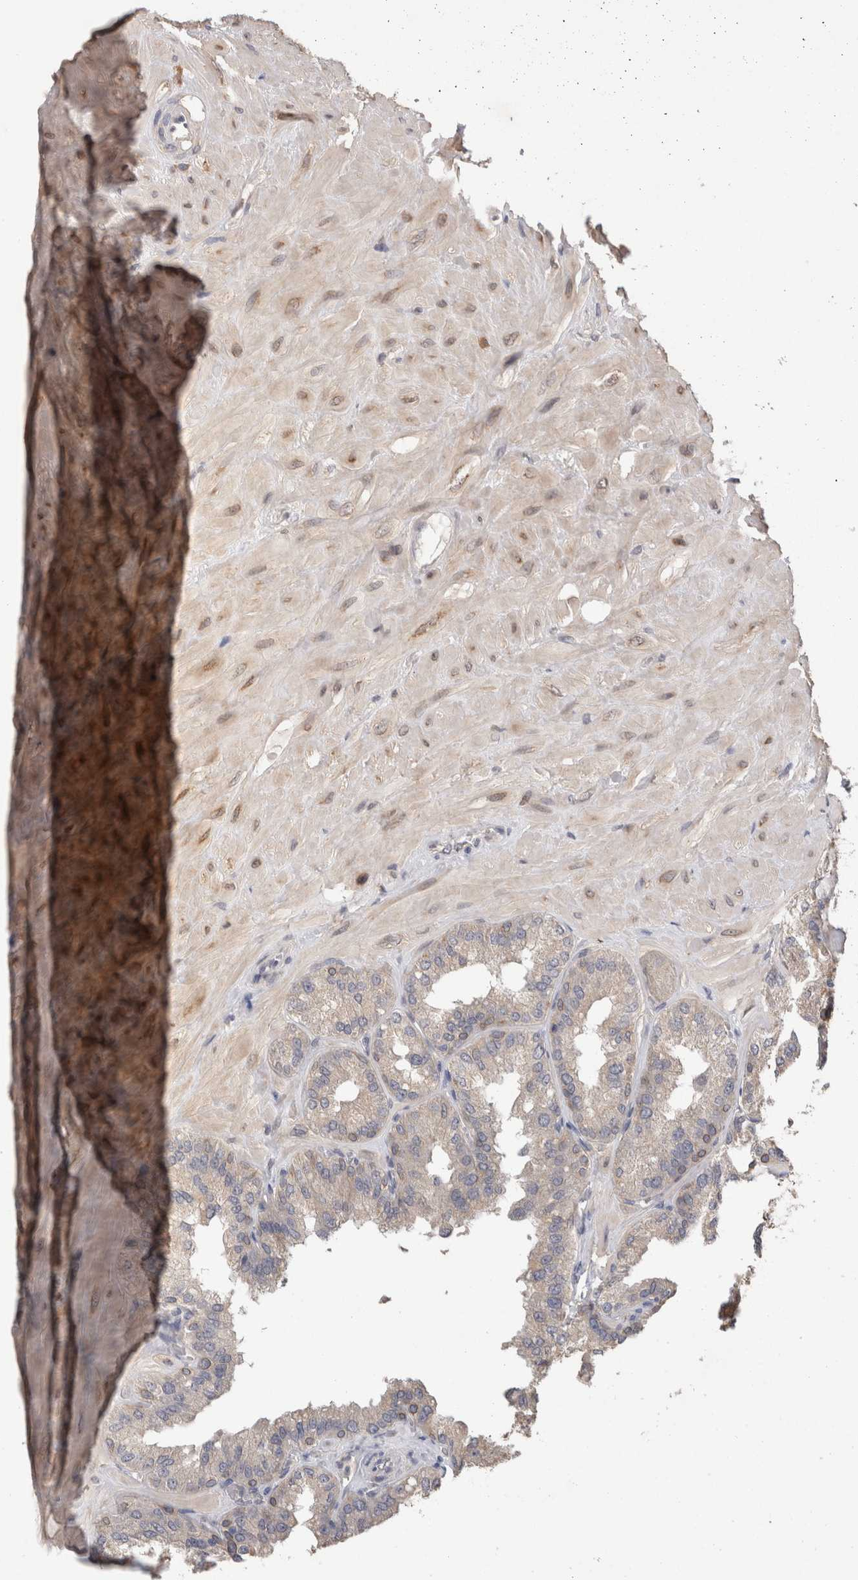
{"staining": {"intensity": "weak", "quantity": ">75%", "location": "cytoplasmic/membranous"}, "tissue": "seminal vesicle", "cell_type": "Glandular cells", "image_type": "normal", "snomed": [{"axis": "morphology", "description": "Normal tissue, NOS"}, {"axis": "topography", "description": "Prostate"}, {"axis": "topography", "description": "Seminal veicle"}], "caption": "An immunohistochemistry (IHC) histopathology image of benign tissue is shown. Protein staining in brown shows weak cytoplasmic/membranous positivity in seminal vesicle within glandular cells.", "gene": "FHOD3", "patient": {"sex": "male", "age": 51}}